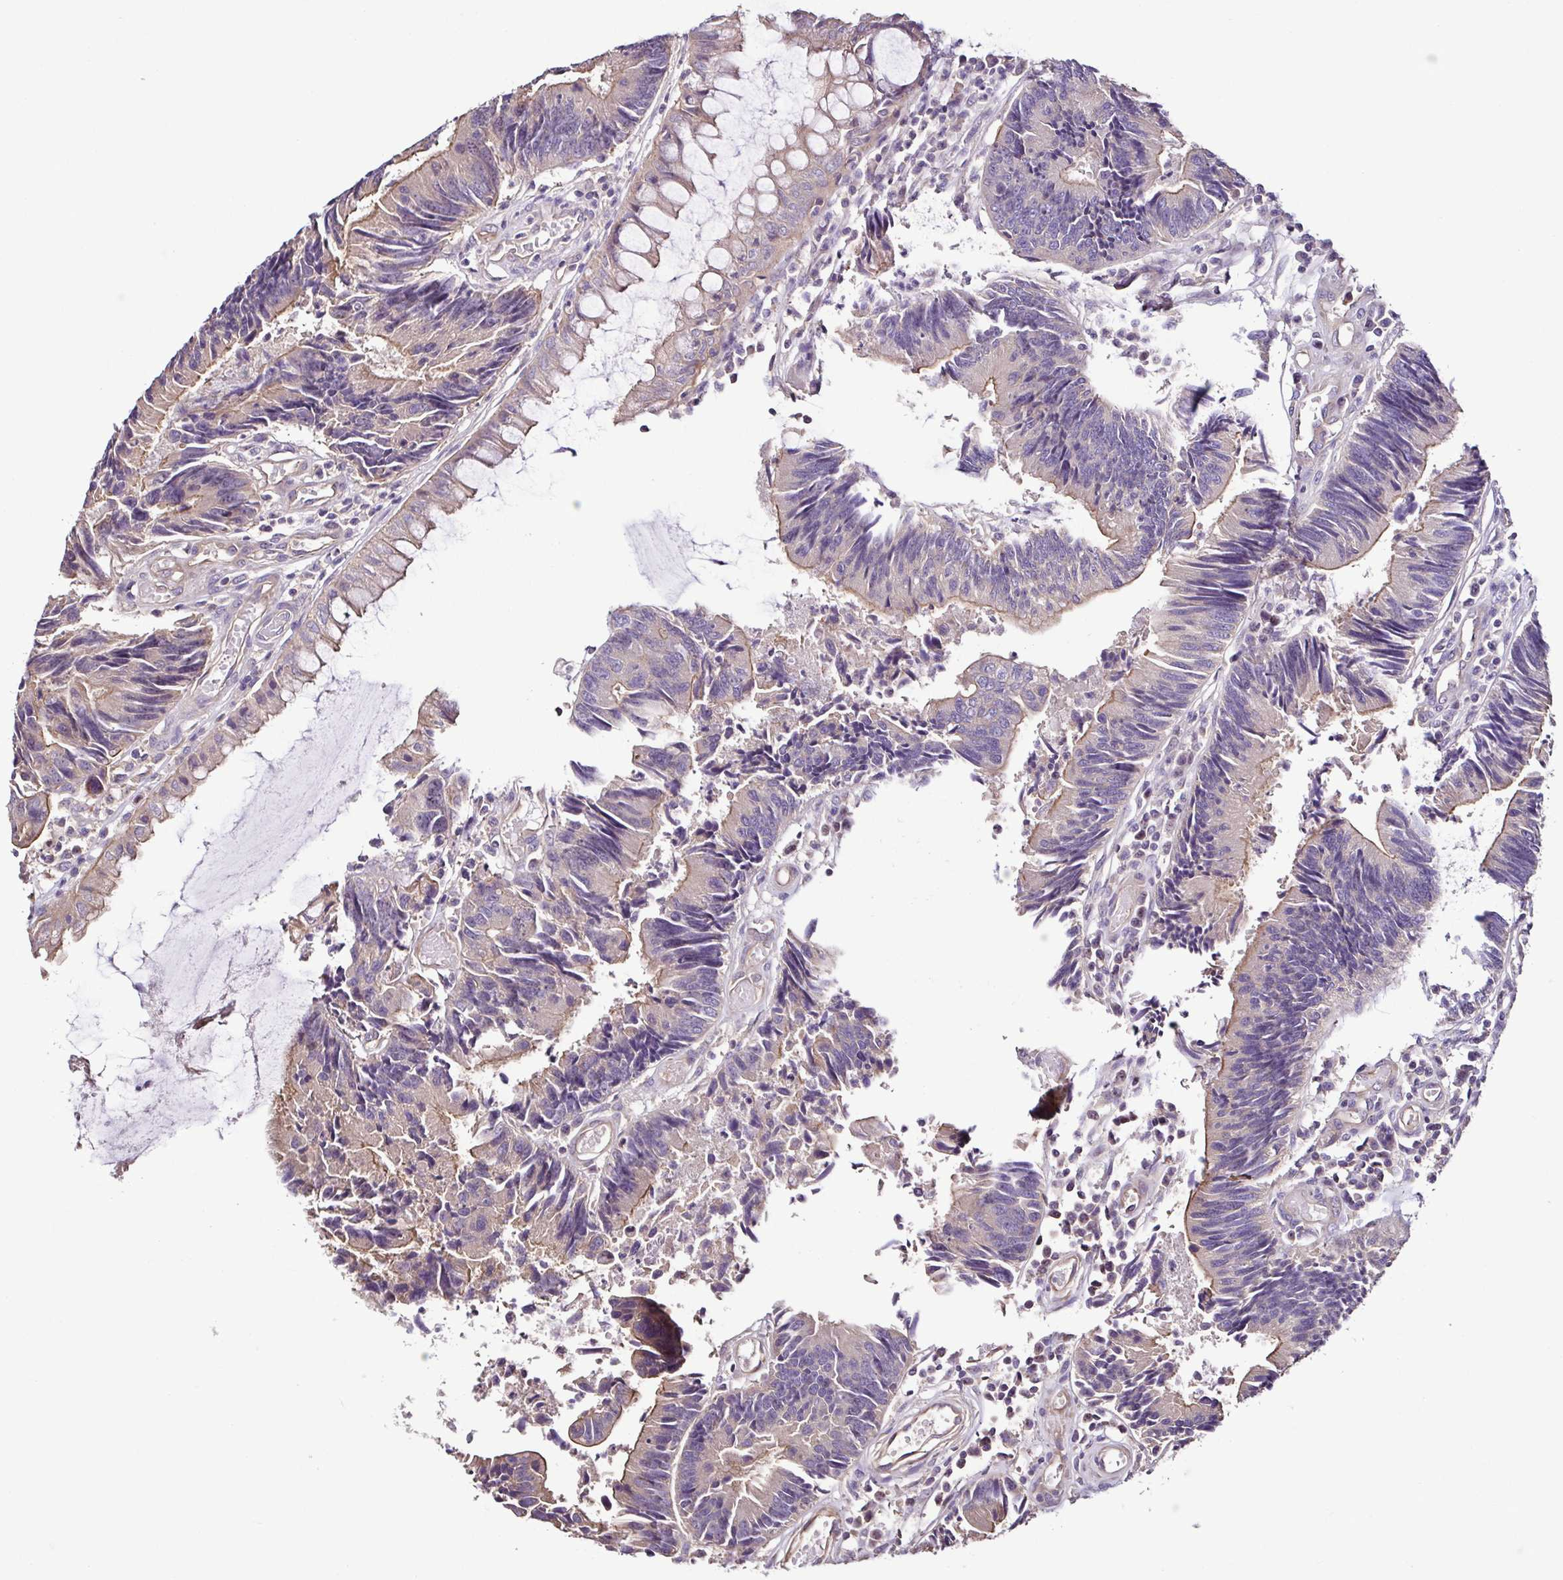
{"staining": {"intensity": "weak", "quantity": "<25%", "location": "cytoplasmic/membranous"}, "tissue": "colorectal cancer", "cell_type": "Tumor cells", "image_type": "cancer", "snomed": [{"axis": "morphology", "description": "Adenocarcinoma, NOS"}, {"axis": "topography", "description": "Colon"}], "caption": "High magnification brightfield microscopy of adenocarcinoma (colorectal) stained with DAB (3,3'-diaminobenzidine) (brown) and counterstained with hematoxylin (blue): tumor cells show no significant expression. The staining is performed using DAB (3,3'-diaminobenzidine) brown chromogen with nuclei counter-stained in using hematoxylin.", "gene": "LMOD2", "patient": {"sex": "female", "age": 67}}